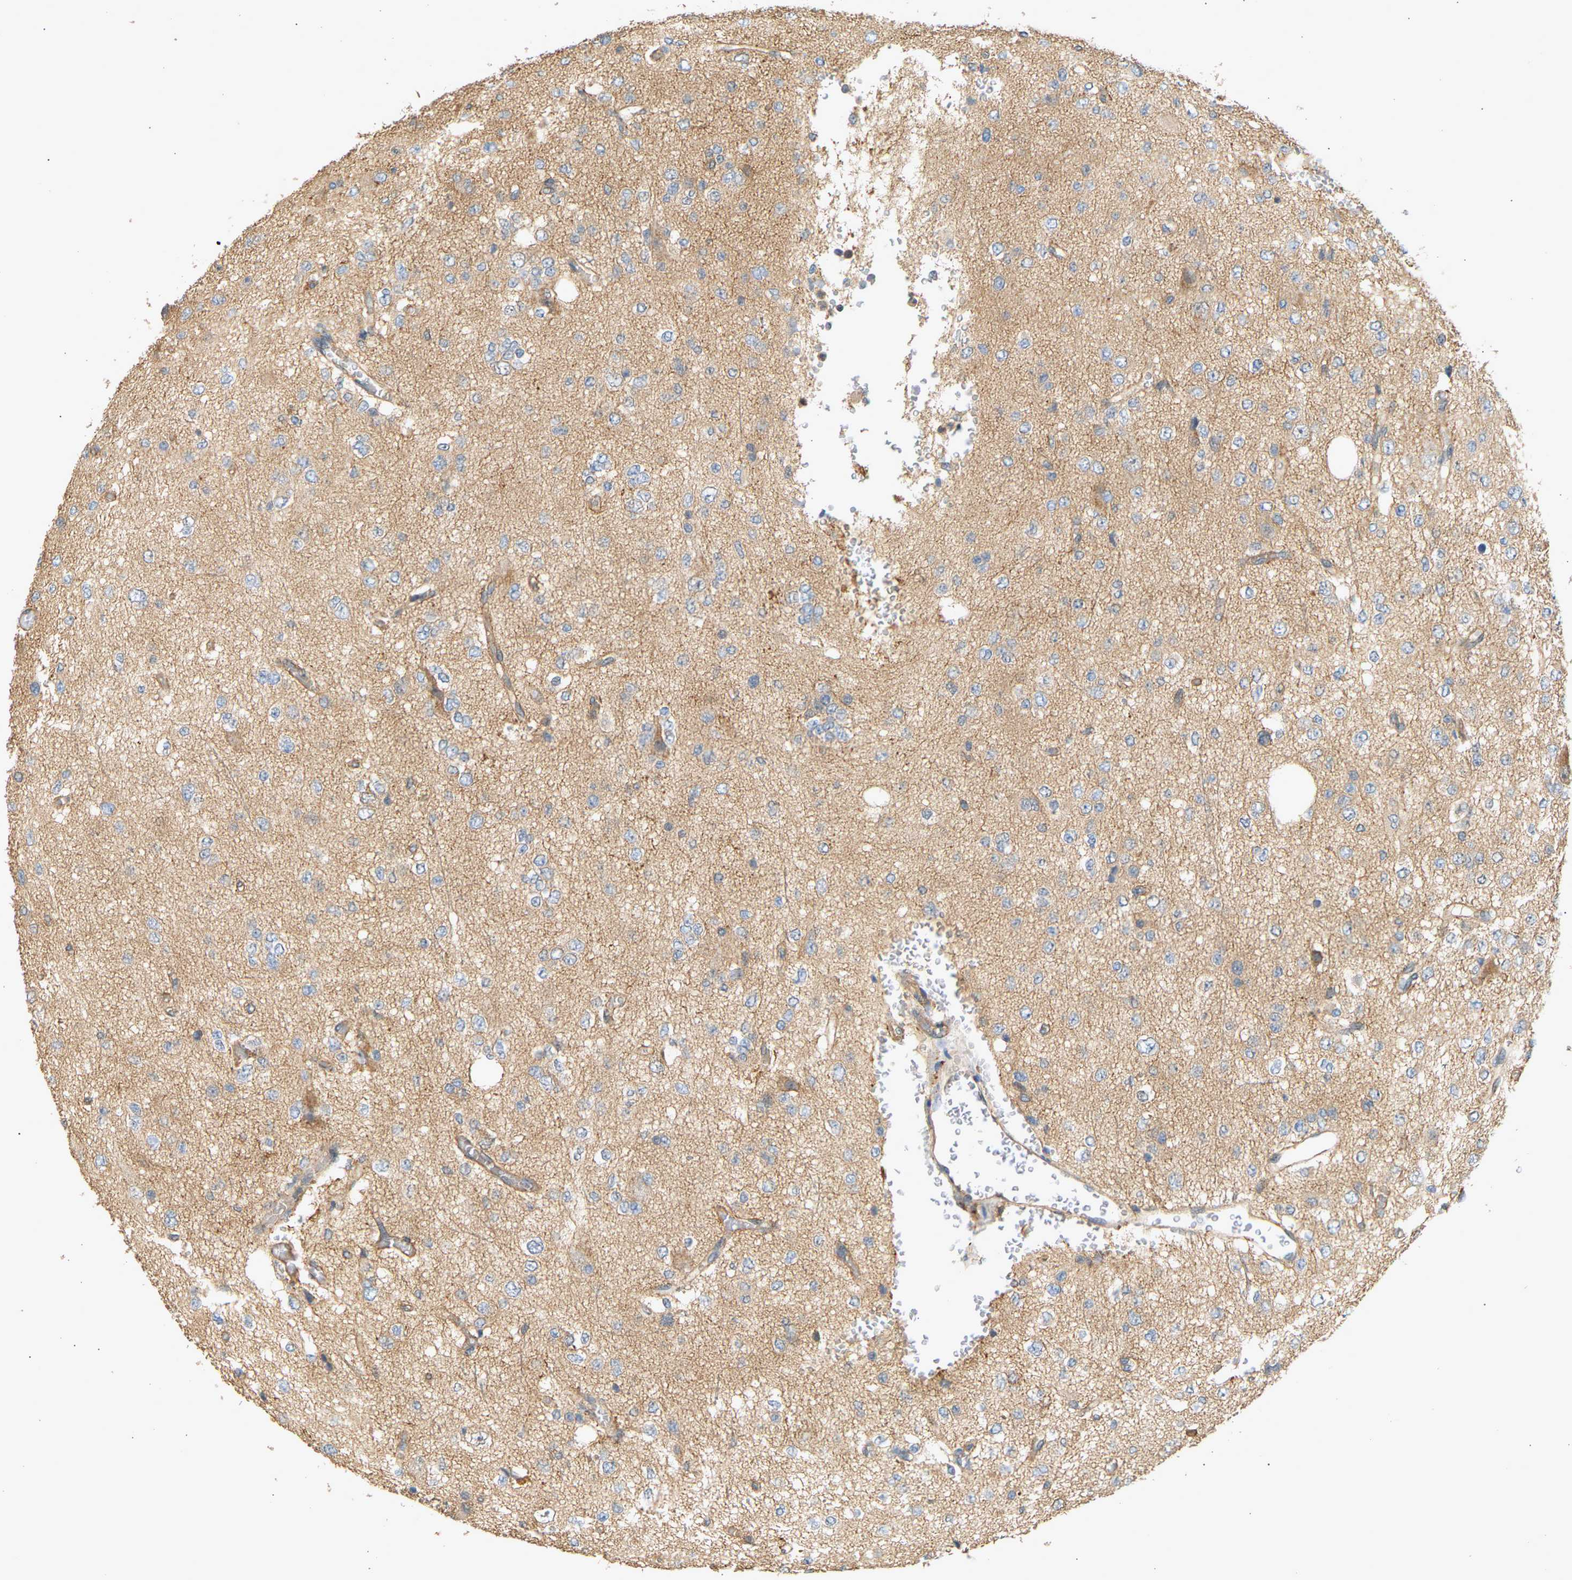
{"staining": {"intensity": "weak", "quantity": "<25%", "location": "cytoplasmic/membranous"}, "tissue": "glioma", "cell_type": "Tumor cells", "image_type": "cancer", "snomed": [{"axis": "morphology", "description": "Glioma, malignant, Low grade"}, {"axis": "topography", "description": "Brain"}], "caption": "DAB immunohistochemical staining of human glioma shows no significant expression in tumor cells.", "gene": "RGL1", "patient": {"sex": "male", "age": 38}}